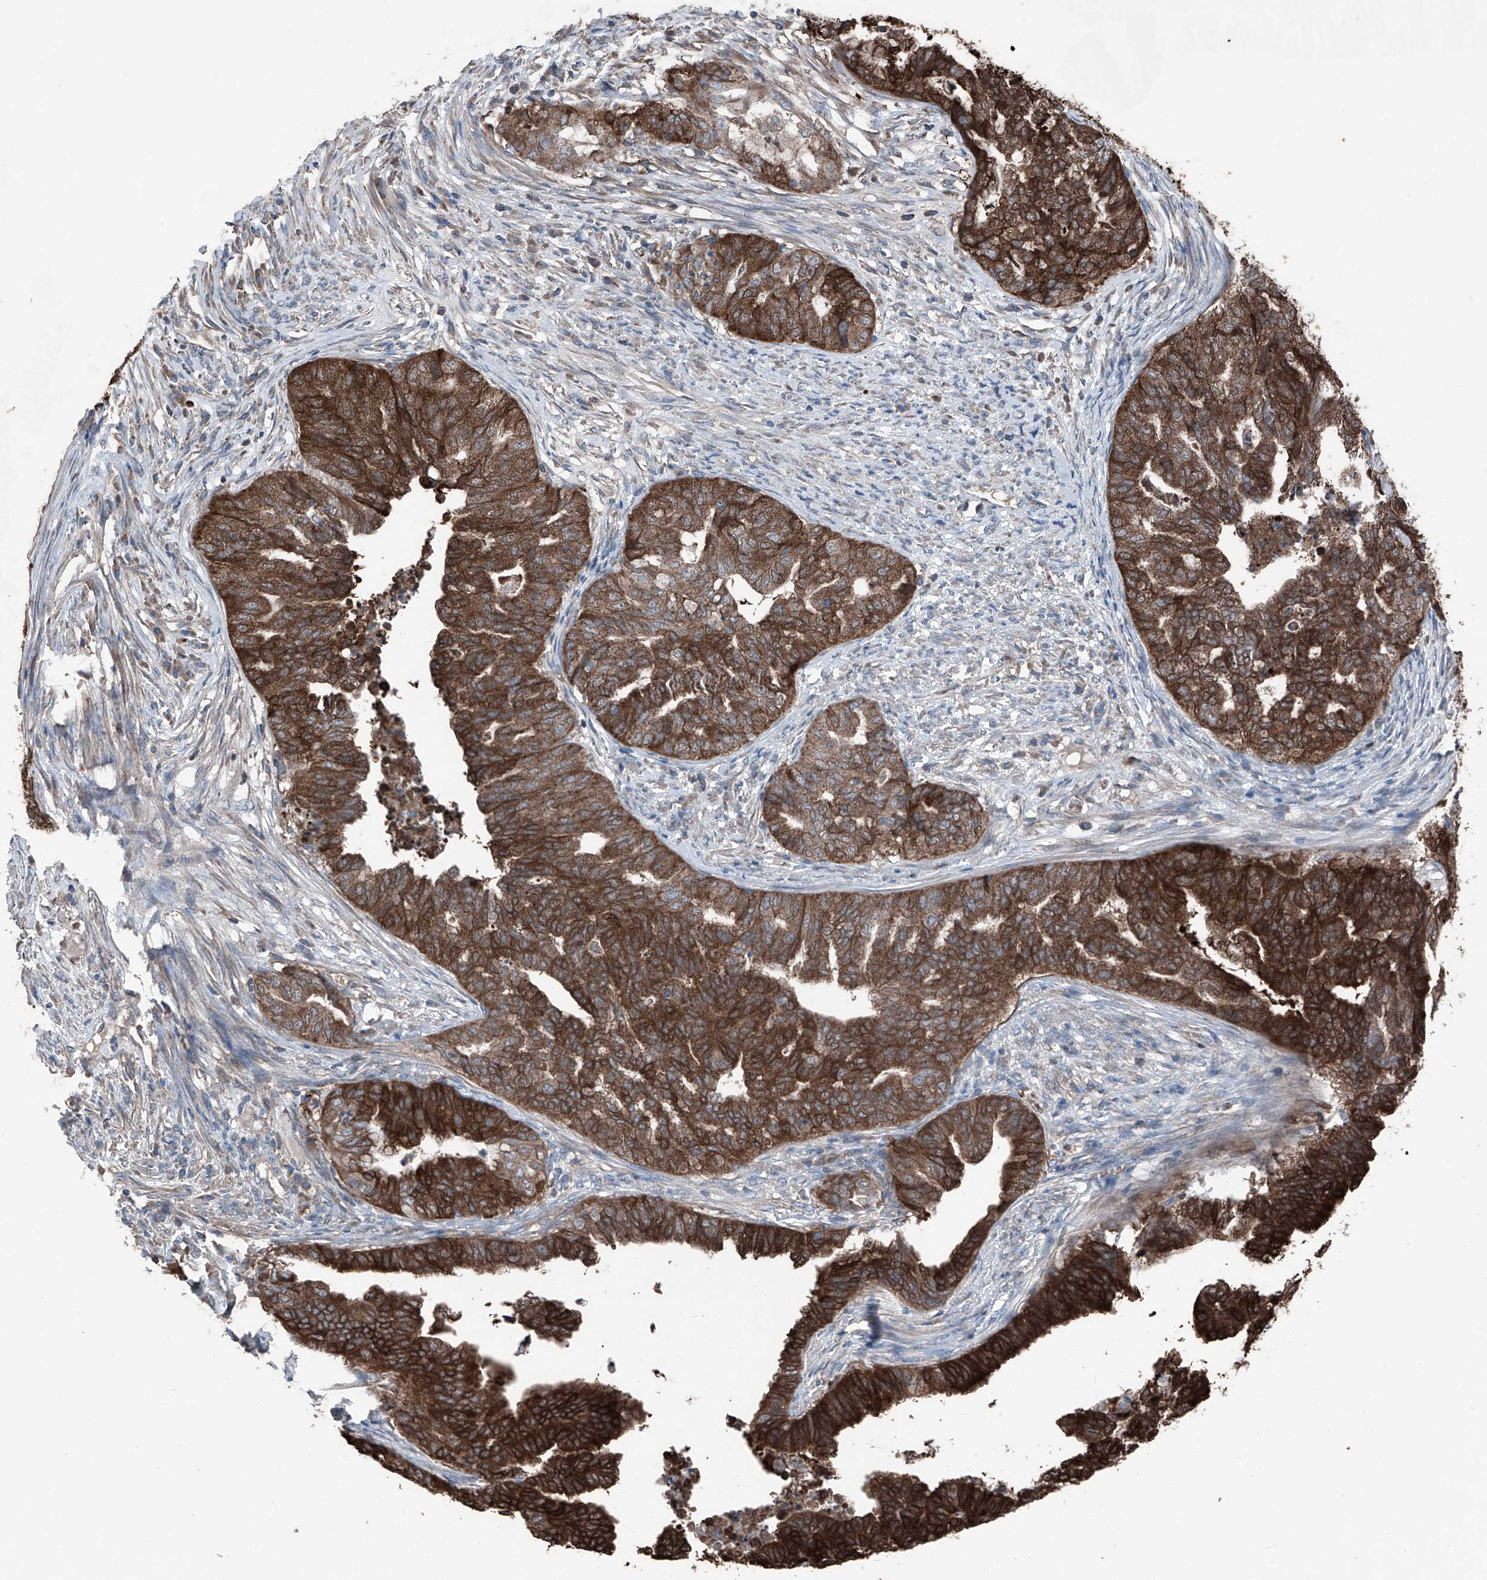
{"staining": {"intensity": "strong", "quantity": ">75%", "location": "cytoplasmic/membranous"}, "tissue": "endometrial cancer", "cell_type": "Tumor cells", "image_type": "cancer", "snomed": [{"axis": "morphology", "description": "Adenocarcinoma, NOS"}, {"axis": "topography", "description": "Endometrium"}], "caption": "Tumor cells show high levels of strong cytoplasmic/membranous expression in about >75% of cells in human endometrial cancer. Using DAB (3,3'-diaminobenzidine) (brown) and hematoxylin (blue) stains, captured at high magnification using brightfield microscopy.", "gene": "GPAT3", "patient": {"sex": "female", "age": 79}}